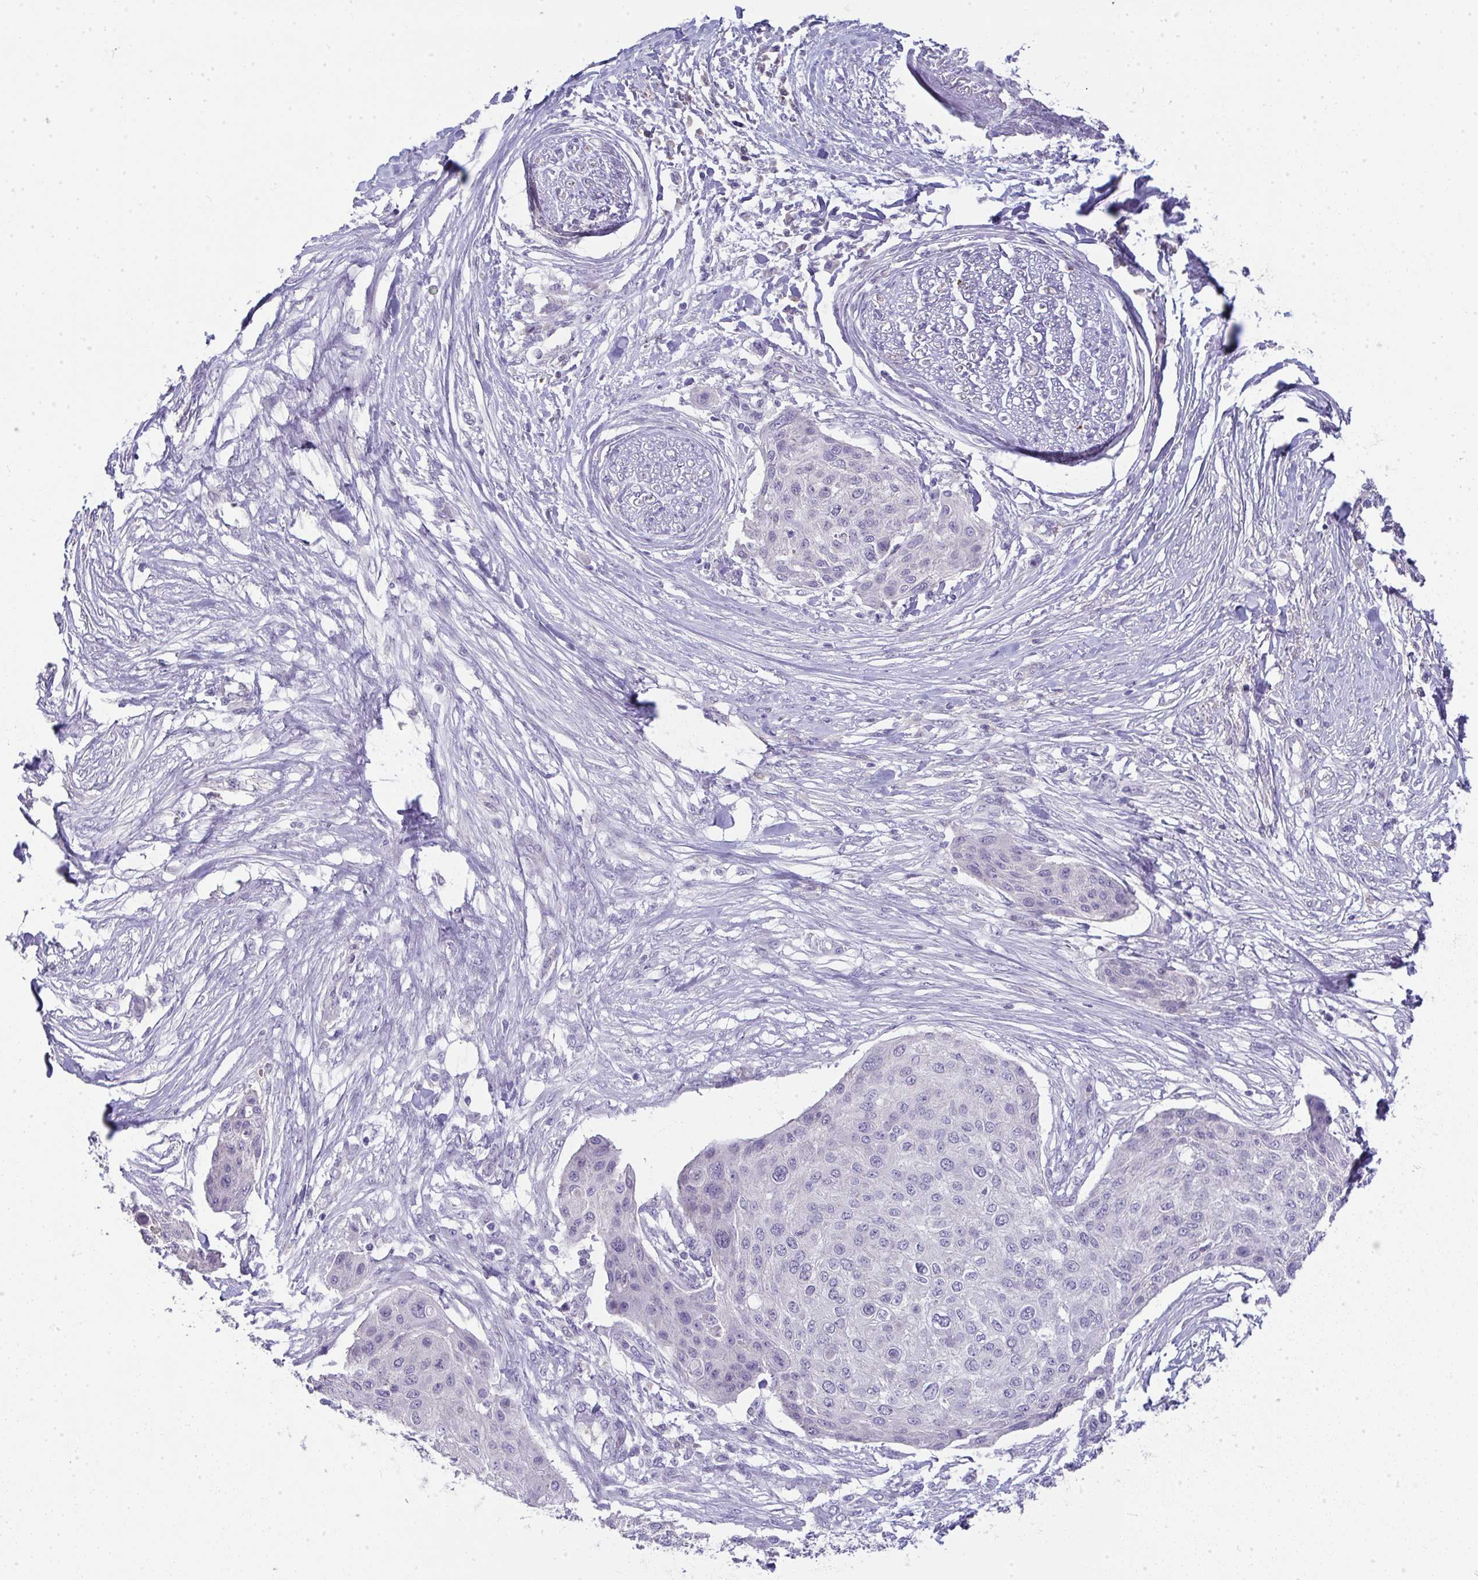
{"staining": {"intensity": "negative", "quantity": "none", "location": "none"}, "tissue": "skin cancer", "cell_type": "Tumor cells", "image_type": "cancer", "snomed": [{"axis": "morphology", "description": "Squamous cell carcinoma, NOS"}, {"axis": "topography", "description": "Skin"}], "caption": "Immunohistochemical staining of skin squamous cell carcinoma shows no significant staining in tumor cells. (DAB IHC with hematoxylin counter stain).", "gene": "GALNT16", "patient": {"sex": "female", "age": 87}}